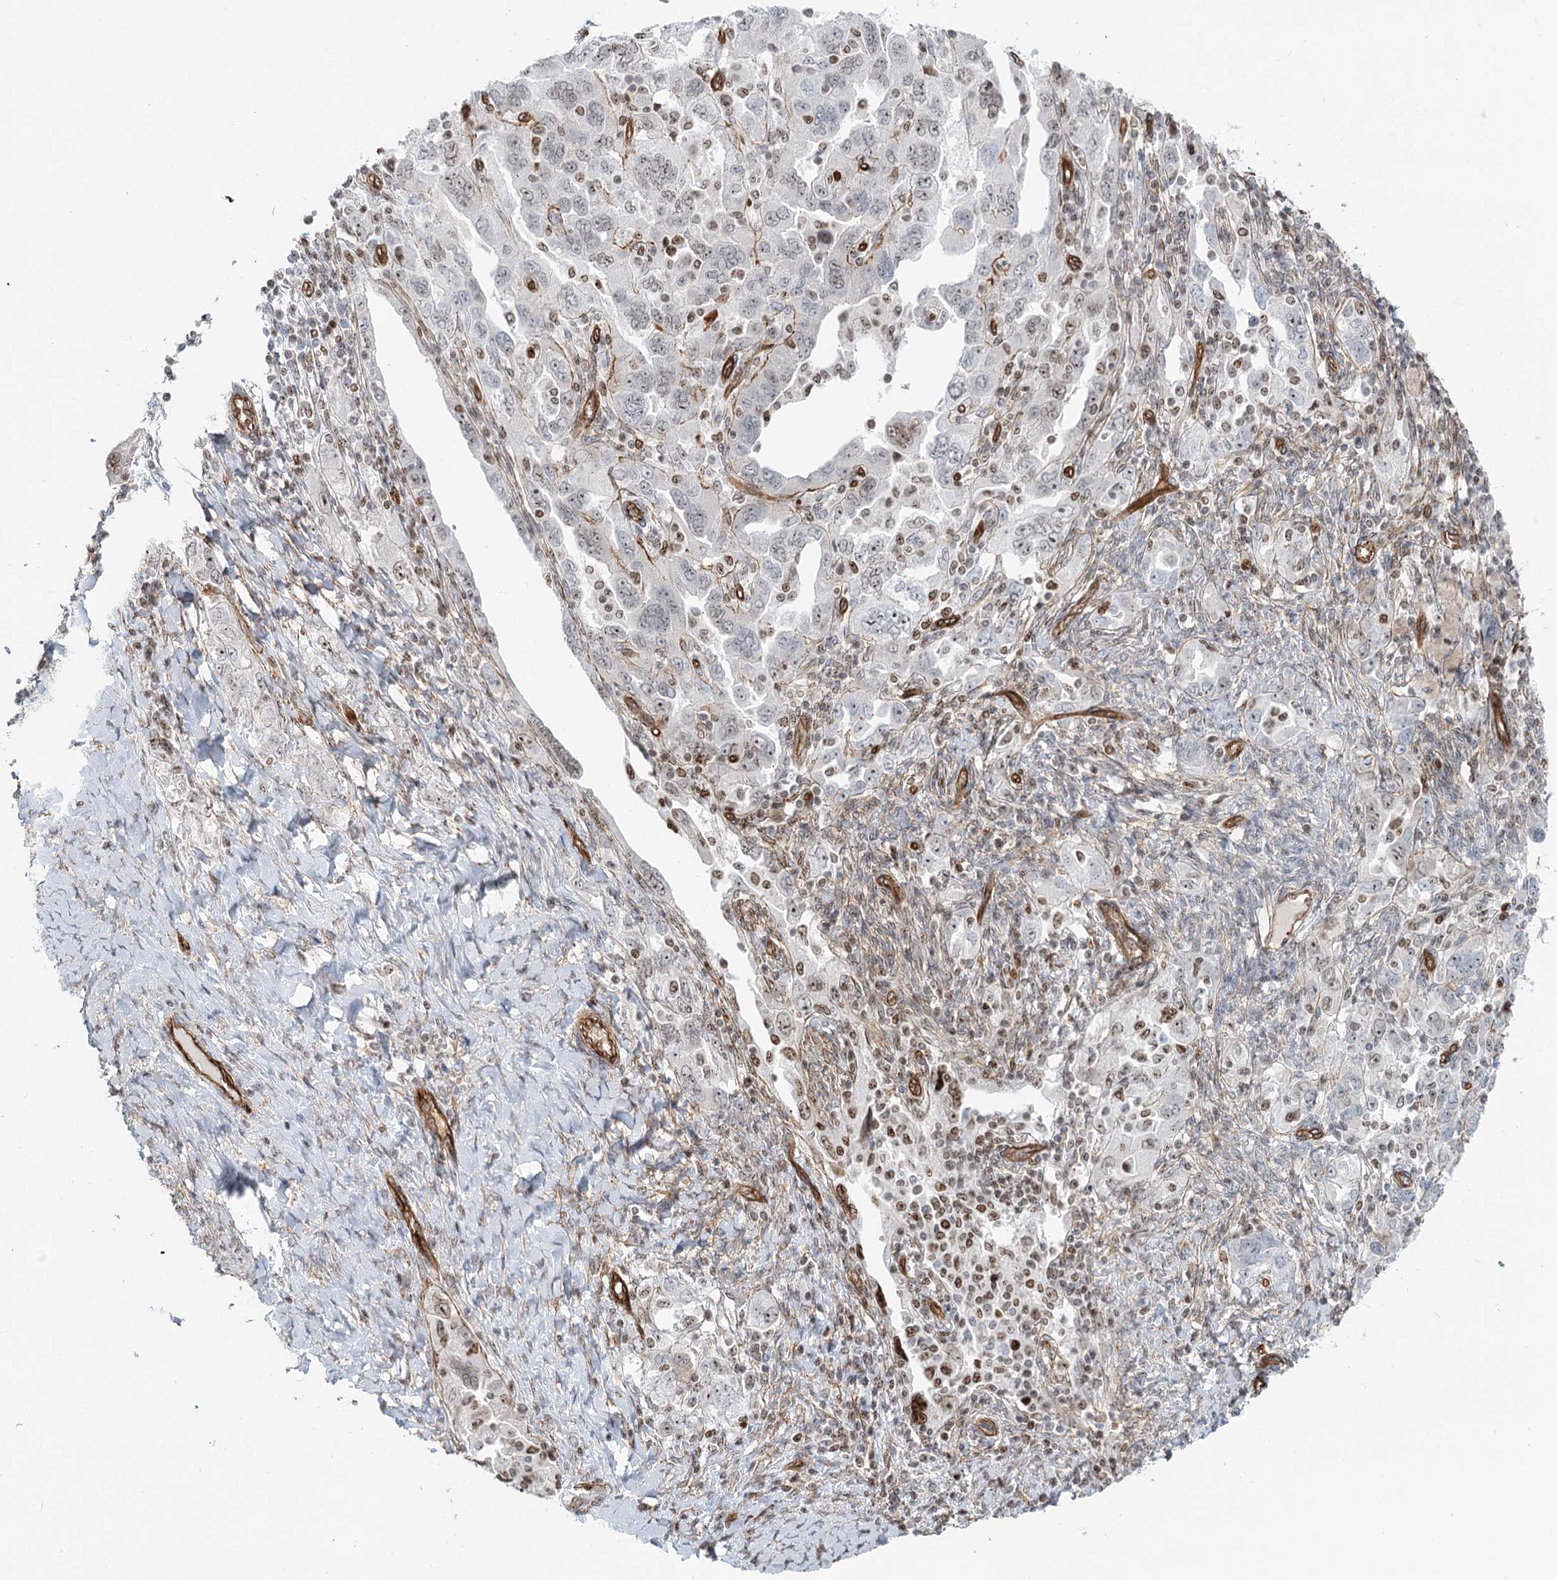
{"staining": {"intensity": "weak", "quantity": "<25%", "location": "nuclear"}, "tissue": "ovarian cancer", "cell_type": "Tumor cells", "image_type": "cancer", "snomed": [{"axis": "morphology", "description": "Carcinoma, NOS"}, {"axis": "morphology", "description": "Cystadenocarcinoma, serous, NOS"}, {"axis": "topography", "description": "Ovary"}], "caption": "The histopathology image exhibits no significant expression in tumor cells of ovarian serous cystadenocarcinoma.", "gene": "ZFYVE28", "patient": {"sex": "female", "age": 69}}